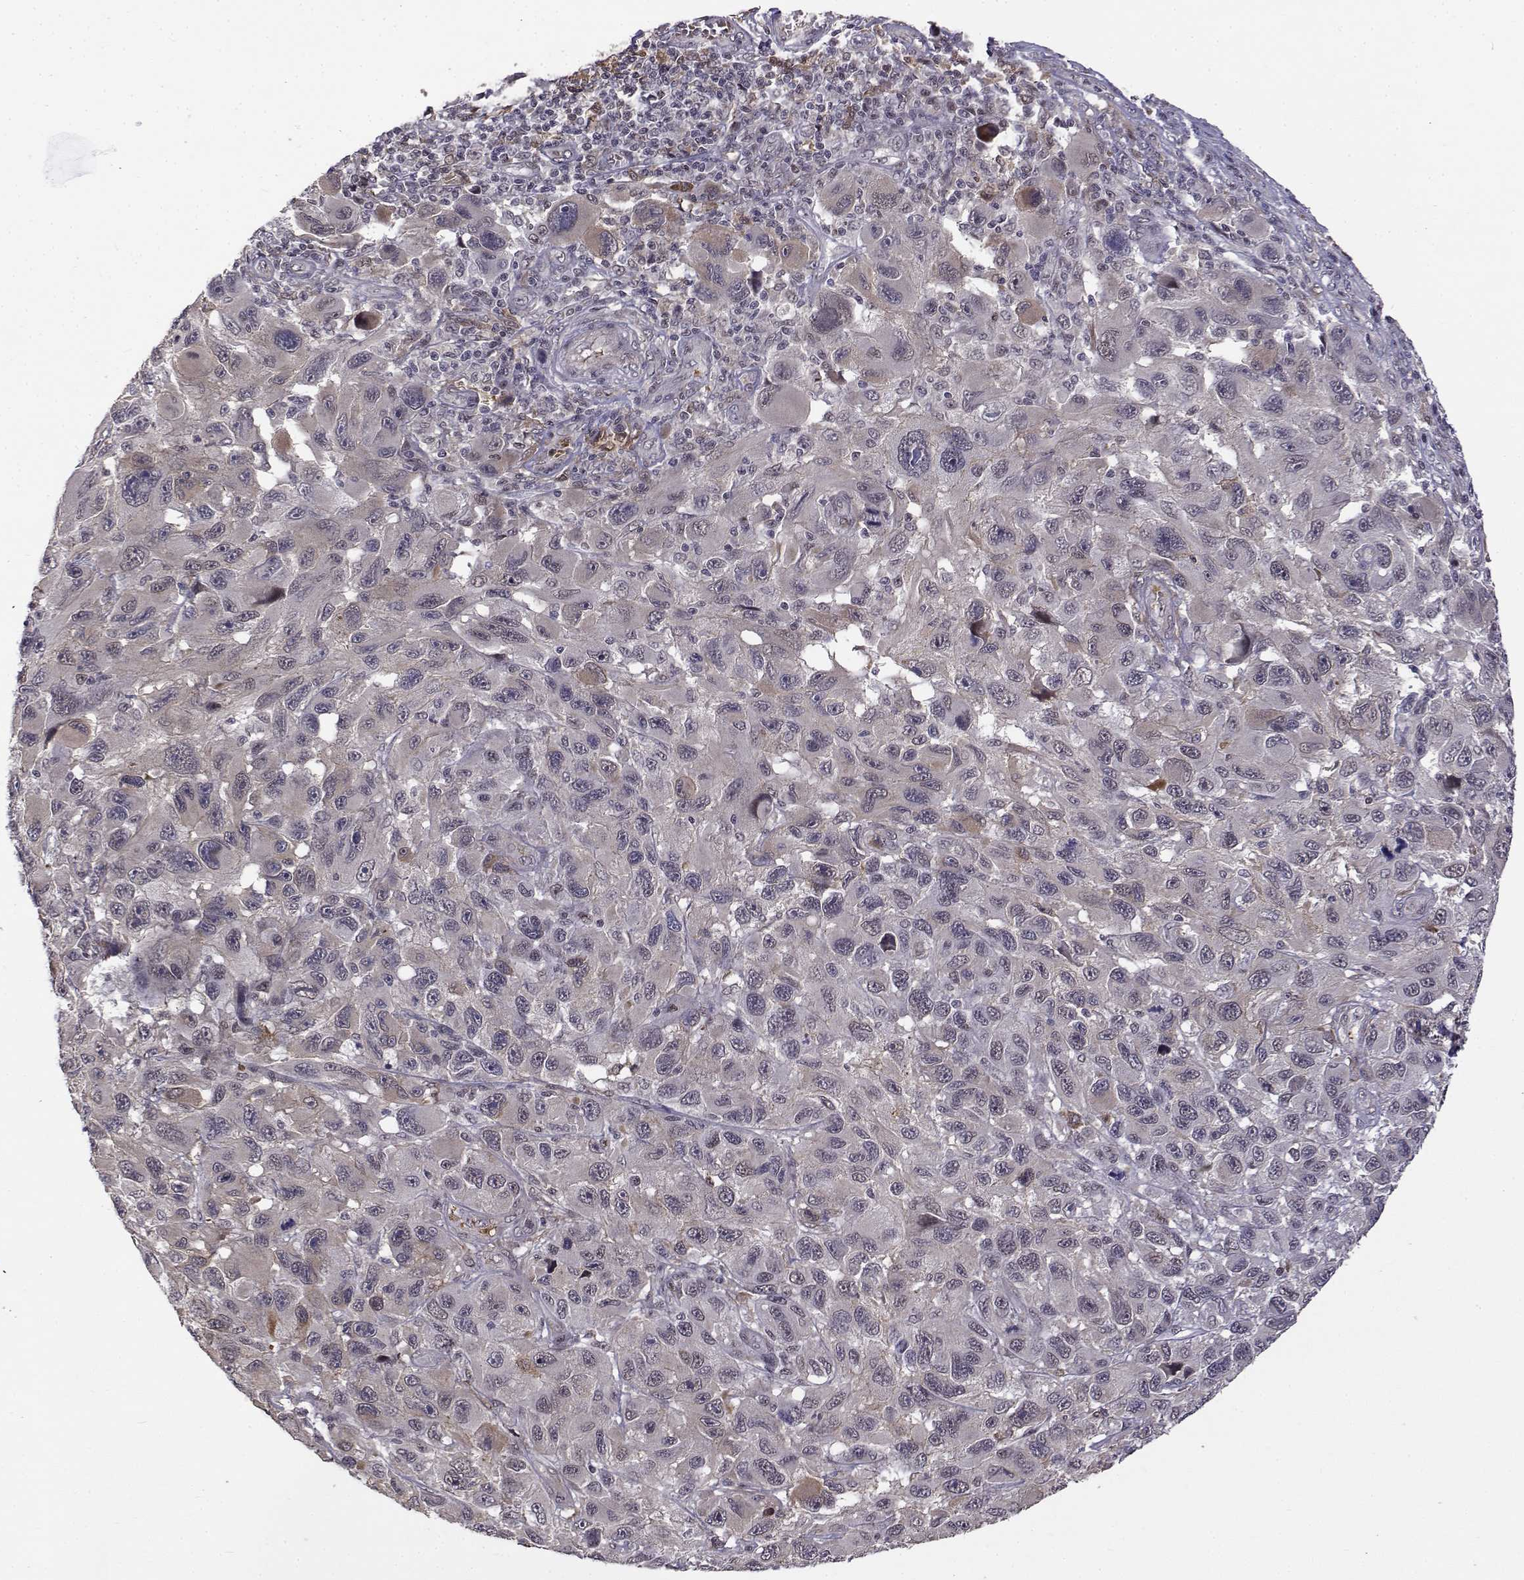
{"staining": {"intensity": "negative", "quantity": "none", "location": "none"}, "tissue": "melanoma", "cell_type": "Tumor cells", "image_type": "cancer", "snomed": [{"axis": "morphology", "description": "Malignant melanoma, NOS"}, {"axis": "topography", "description": "Skin"}], "caption": "Melanoma was stained to show a protein in brown. There is no significant expression in tumor cells.", "gene": "ITGA7", "patient": {"sex": "male", "age": 53}}